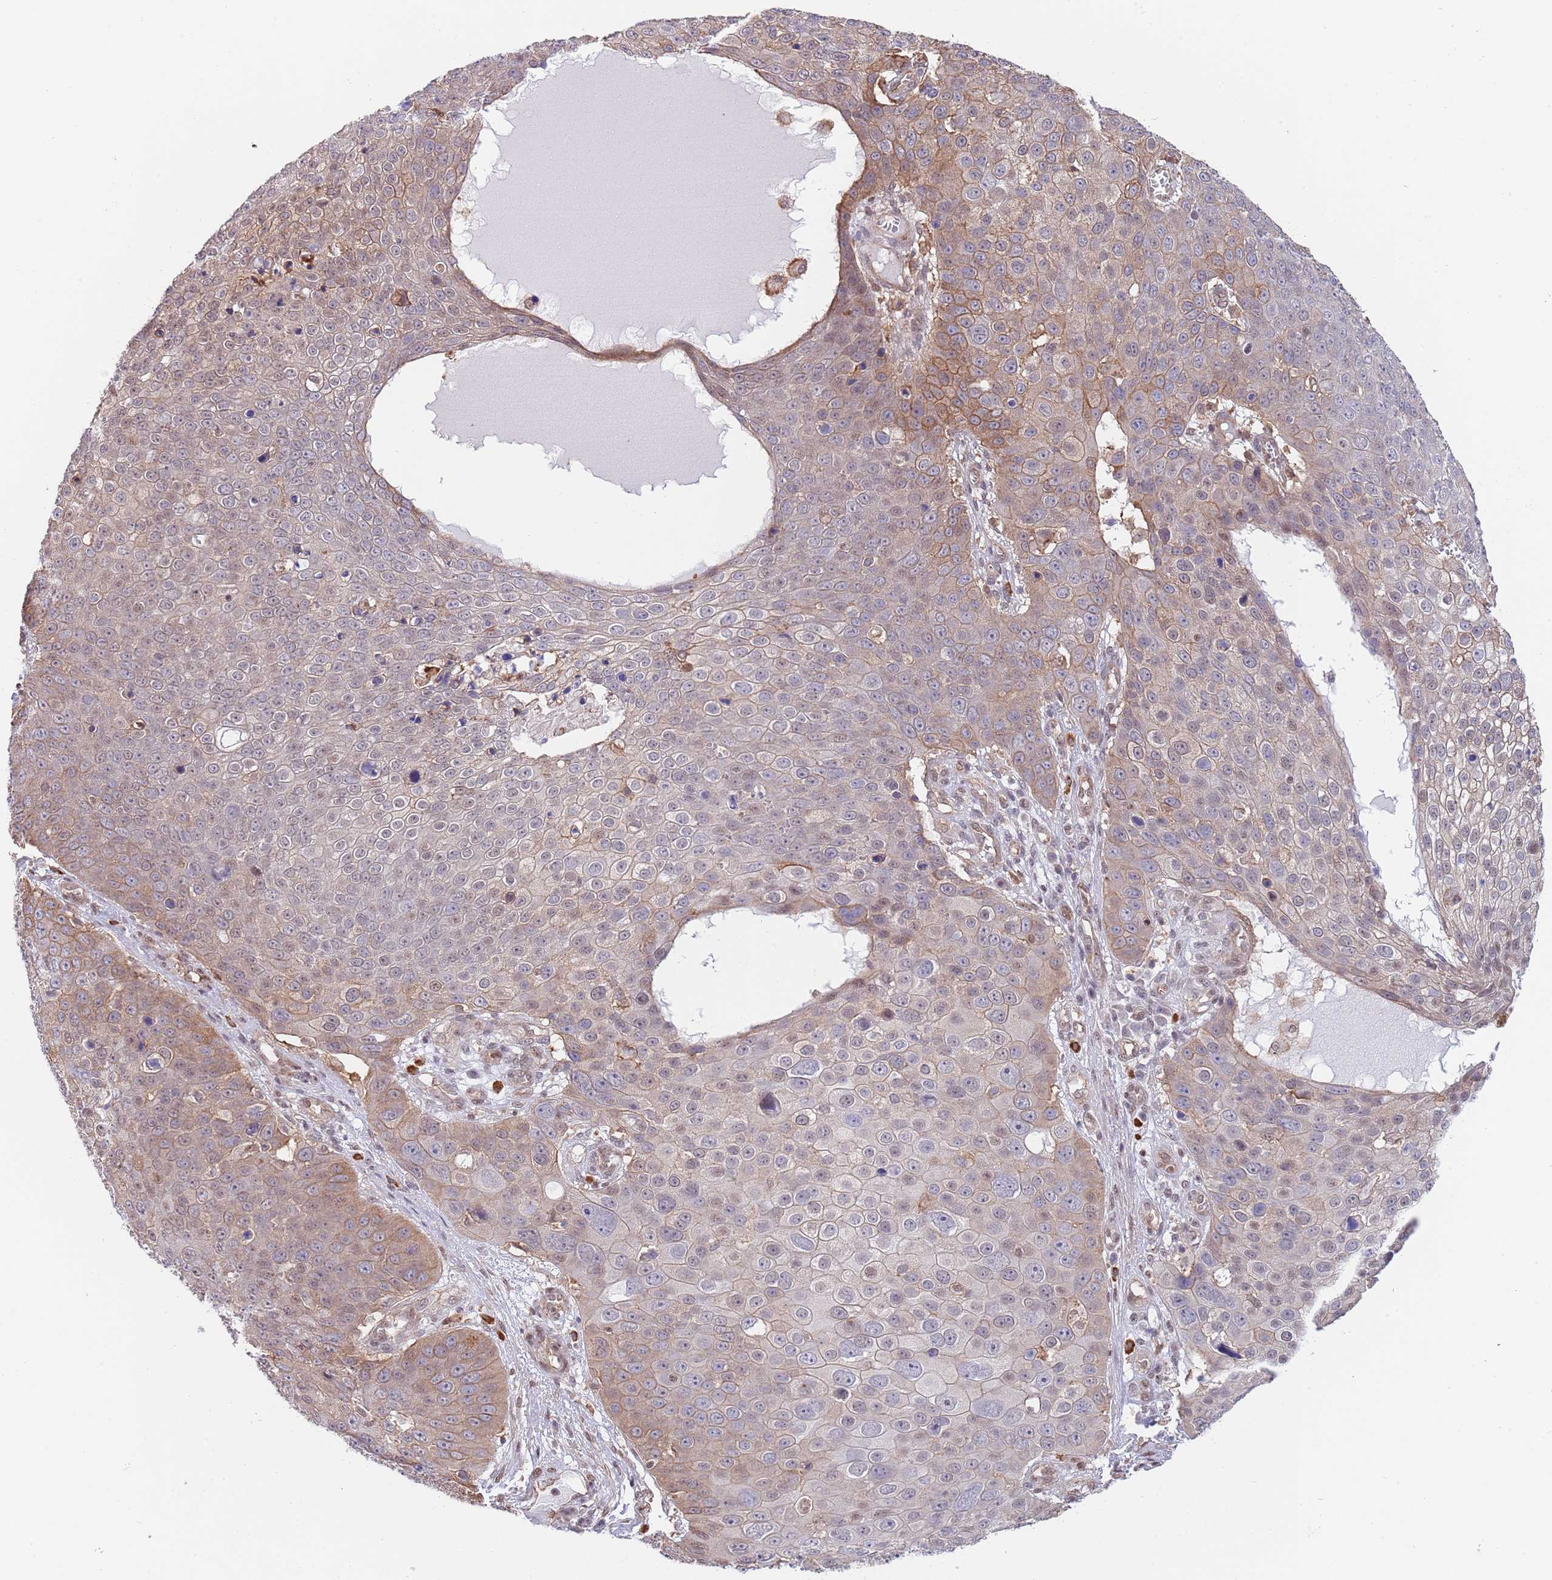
{"staining": {"intensity": "moderate", "quantity": "25%-75%", "location": "cytoplasmic/membranous,nuclear"}, "tissue": "skin cancer", "cell_type": "Tumor cells", "image_type": "cancer", "snomed": [{"axis": "morphology", "description": "Squamous cell carcinoma, NOS"}, {"axis": "topography", "description": "Skin"}], "caption": "Protein expression analysis of skin squamous cell carcinoma exhibits moderate cytoplasmic/membranous and nuclear expression in about 25%-75% of tumor cells.", "gene": "BPNT1", "patient": {"sex": "male", "age": 71}}